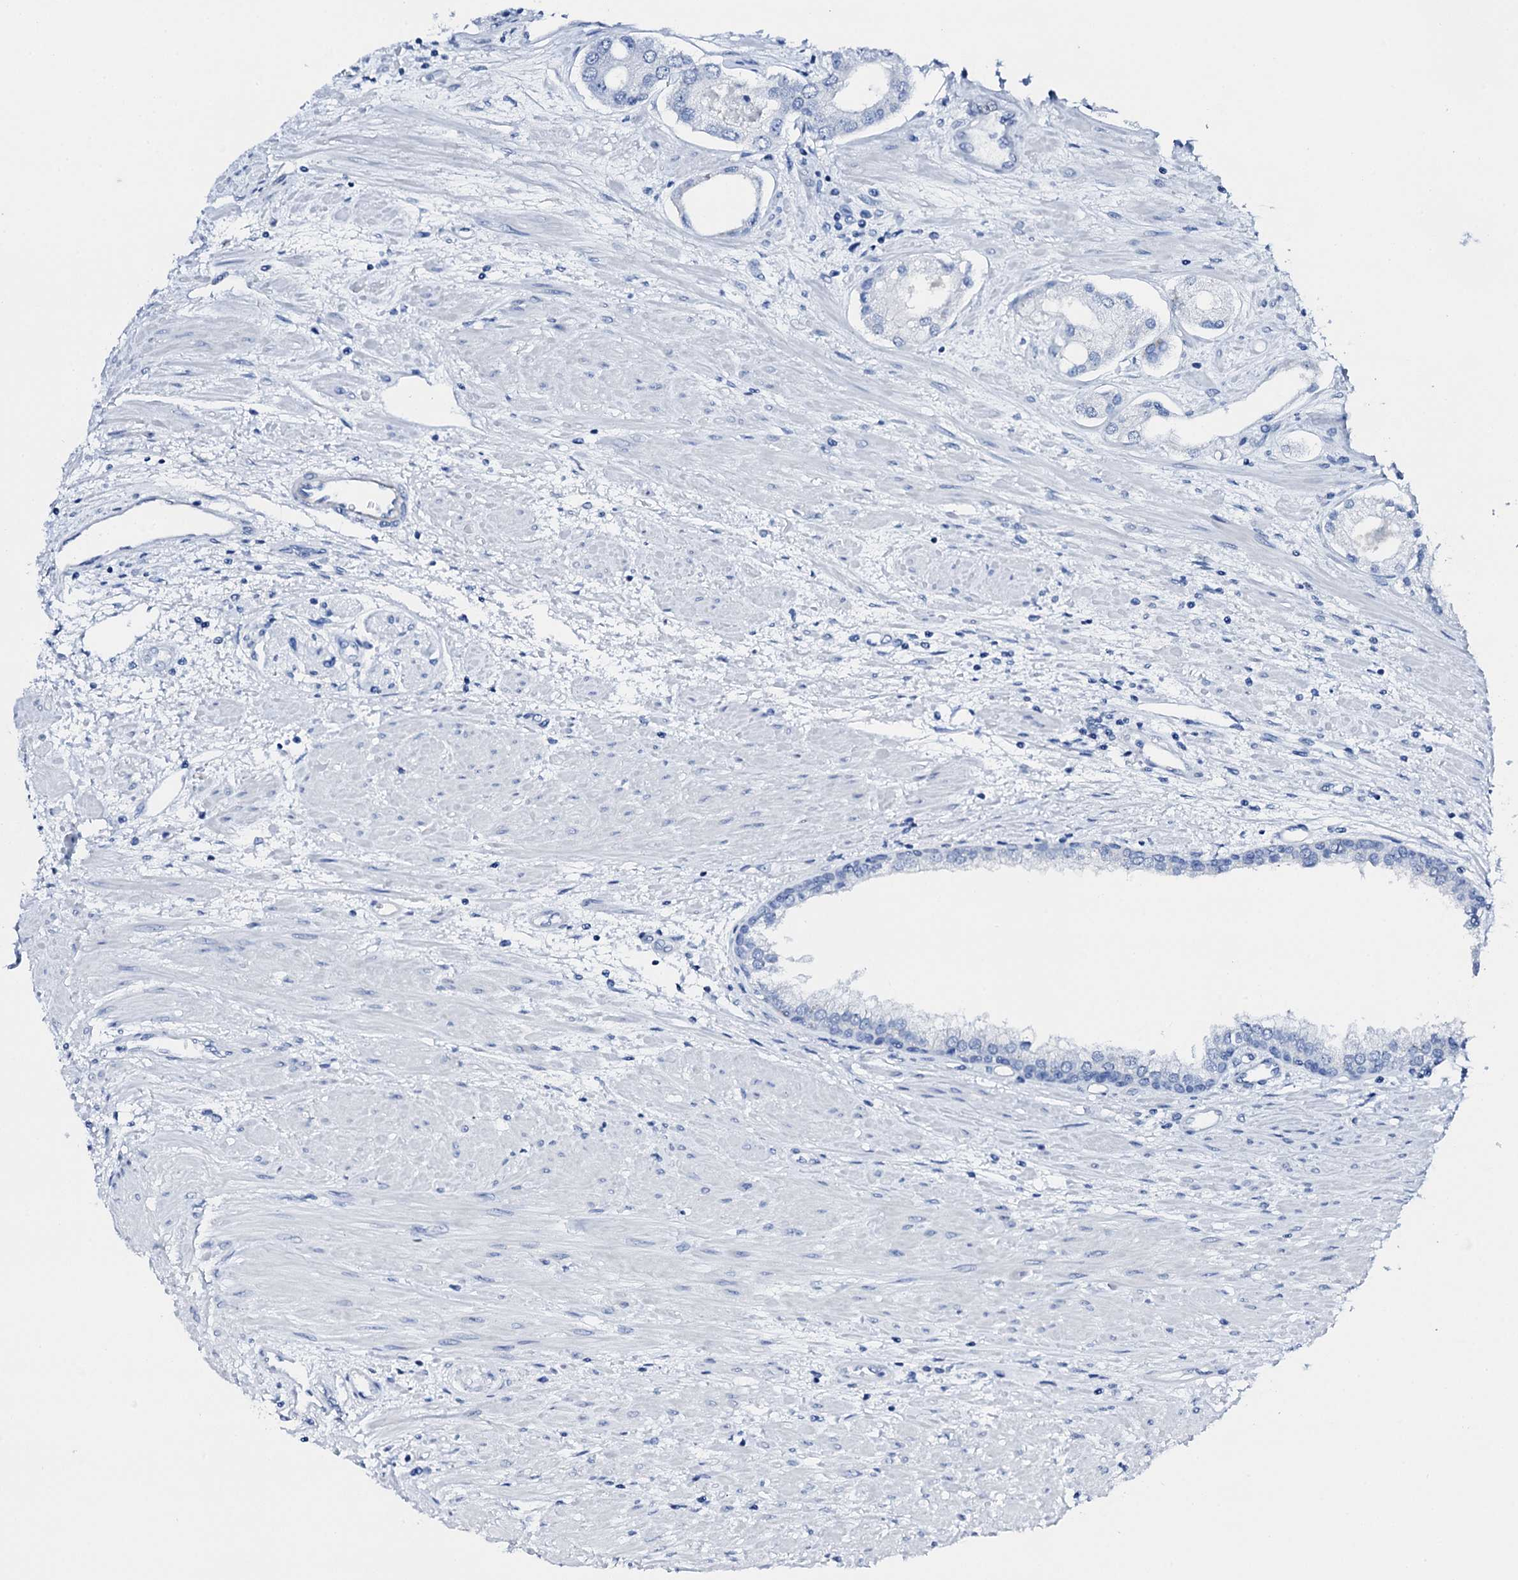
{"staining": {"intensity": "negative", "quantity": "none", "location": "none"}, "tissue": "prostate cancer", "cell_type": "Tumor cells", "image_type": "cancer", "snomed": [{"axis": "morphology", "description": "Adenocarcinoma, Low grade"}, {"axis": "topography", "description": "Prostate"}], "caption": "IHC photomicrograph of human low-grade adenocarcinoma (prostate) stained for a protein (brown), which demonstrates no expression in tumor cells.", "gene": "PTH", "patient": {"sex": "male", "age": 68}}